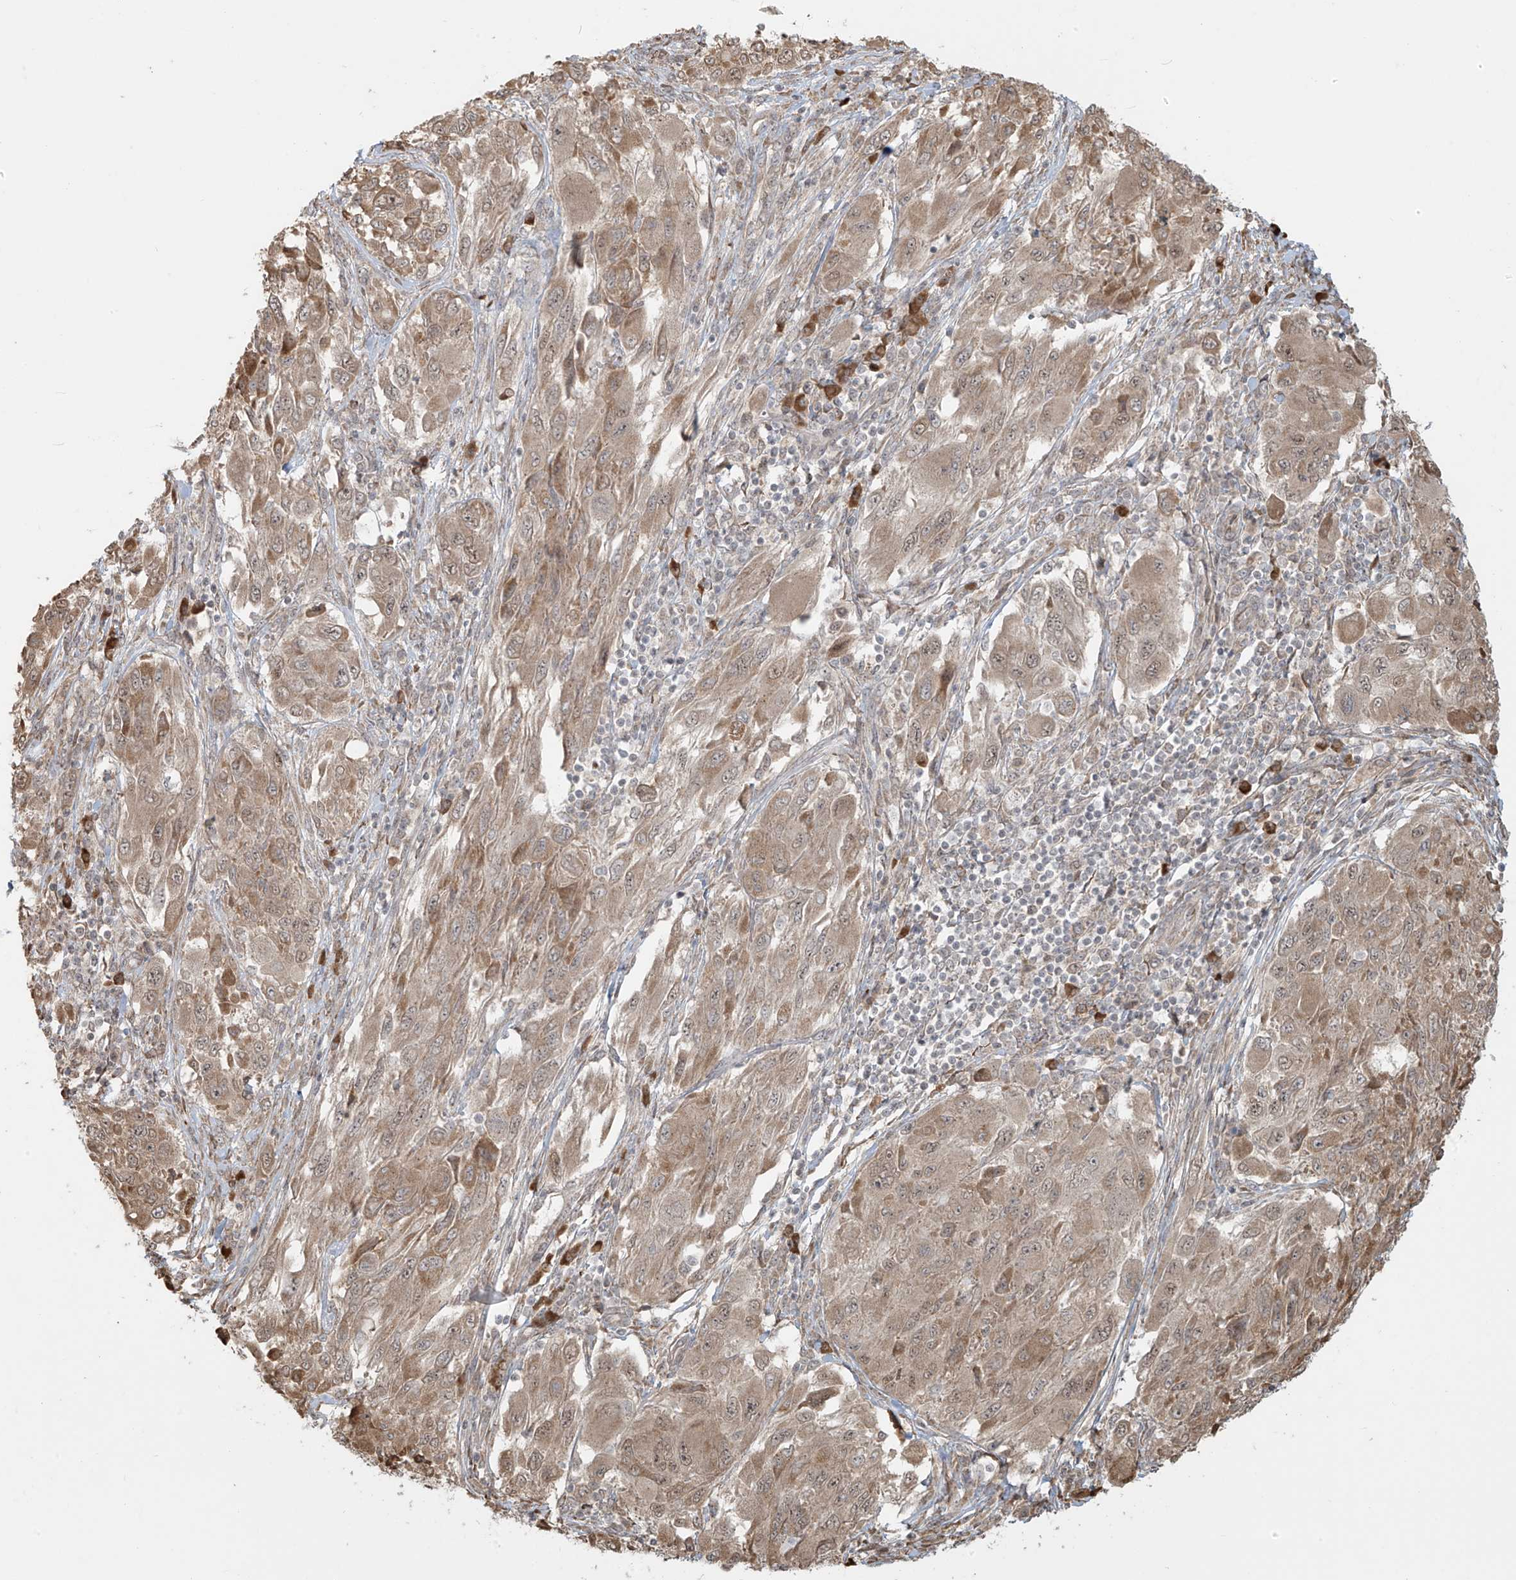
{"staining": {"intensity": "weak", "quantity": ">75%", "location": "cytoplasmic/membranous"}, "tissue": "melanoma", "cell_type": "Tumor cells", "image_type": "cancer", "snomed": [{"axis": "morphology", "description": "Malignant melanoma, NOS"}, {"axis": "topography", "description": "Skin"}], "caption": "Immunohistochemistry (IHC) of human melanoma exhibits low levels of weak cytoplasmic/membranous positivity in approximately >75% of tumor cells.", "gene": "PLEKHM3", "patient": {"sex": "female", "age": 91}}